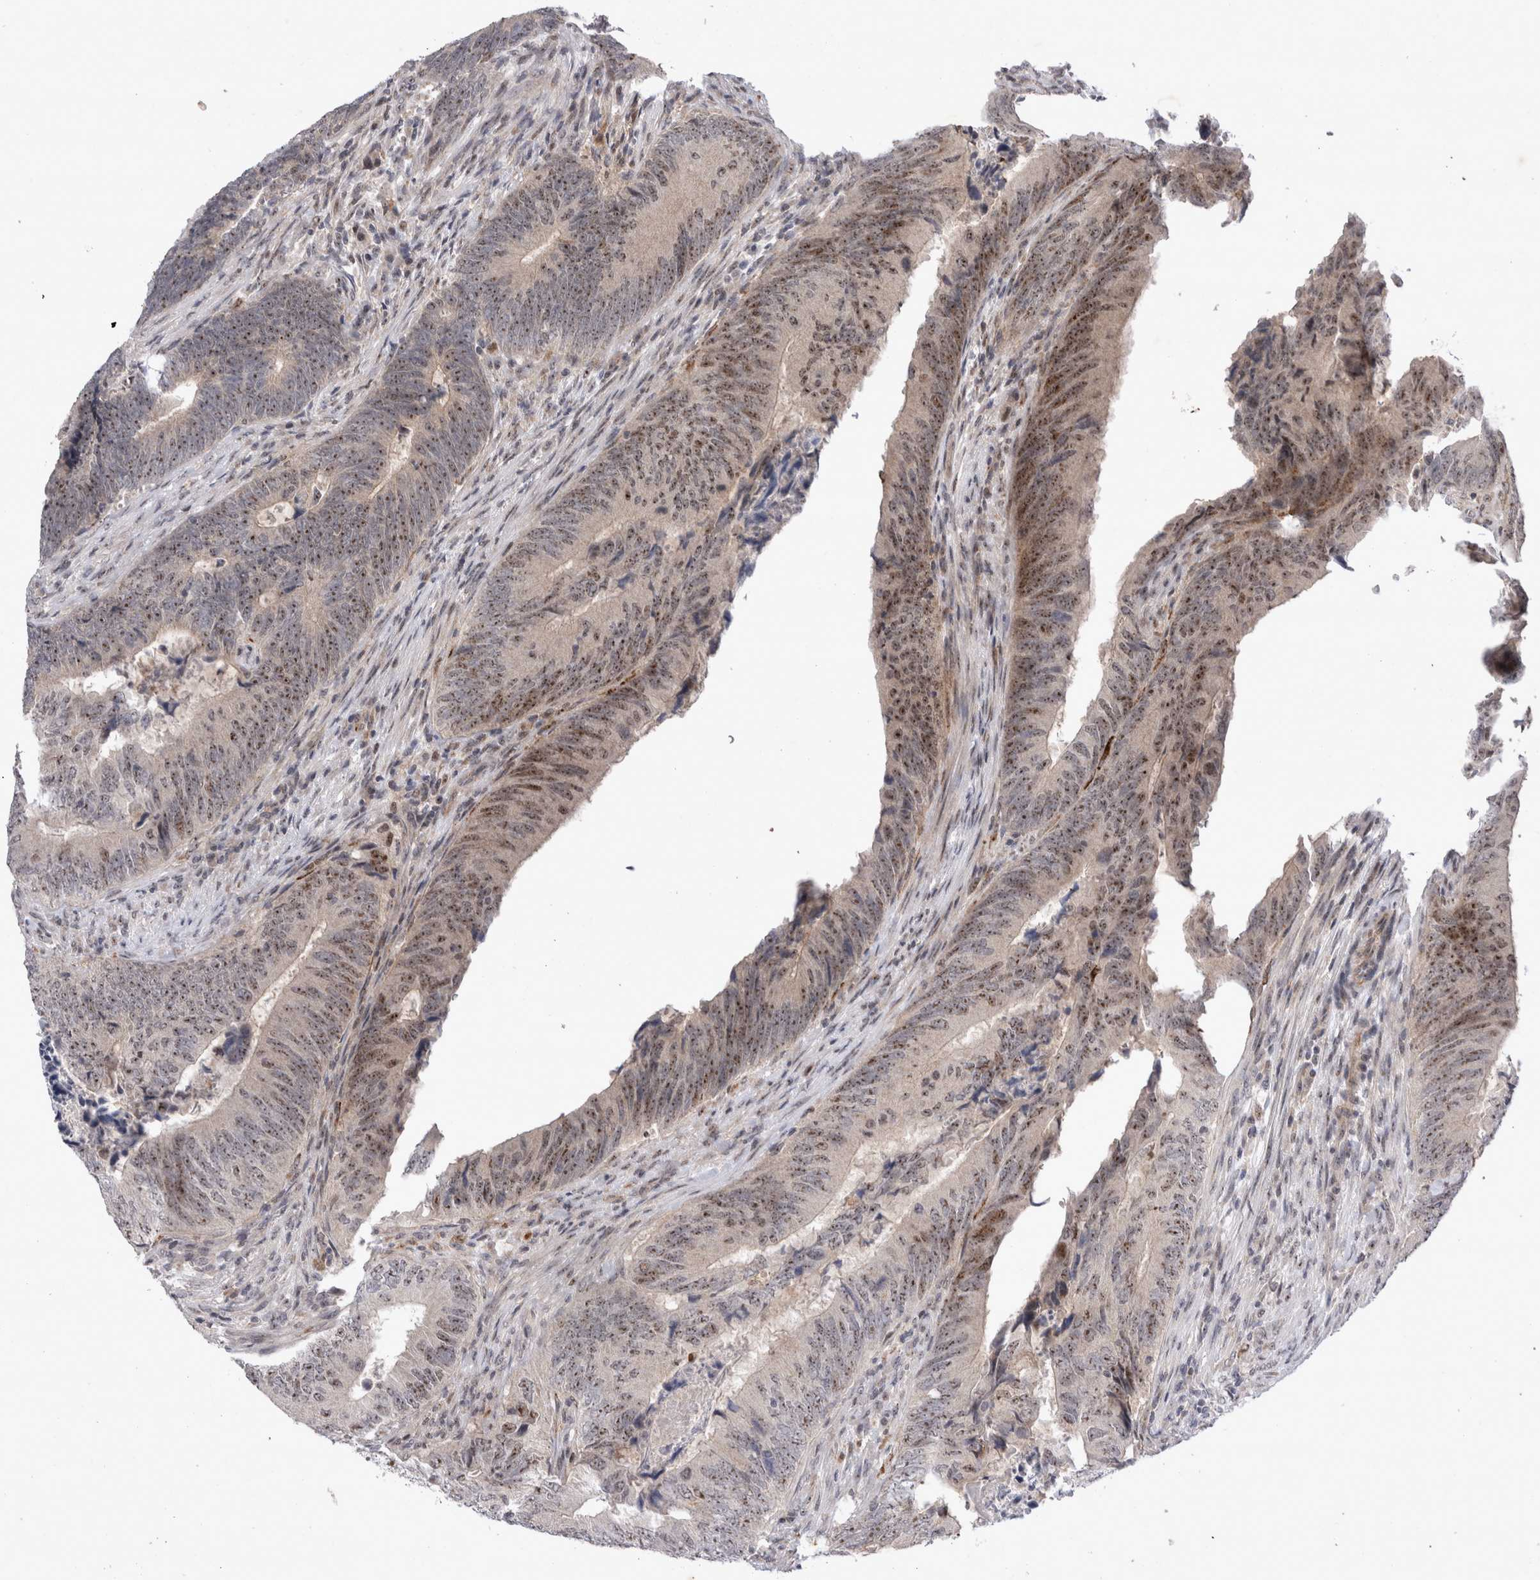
{"staining": {"intensity": "moderate", "quantity": ">75%", "location": "nuclear"}, "tissue": "colorectal cancer", "cell_type": "Tumor cells", "image_type": "cancer", "snomed": [{"axis": "morphology", "description": "Normal tissue, NOS"}, {"axis": "morphology", "description": "Adenocarcinoma, NOS"}, {"axis": "topography", "description": "Colon"}], "caption": "High-magnification brightfield microscopy of colorectal adenocarcinoma stained with DAB (brown) and counterstained with hematoxylin (blue). tumor cells exhibit moderate nuclear positivity is present in about>75% of cells.", "gene": "STK11", "patient": {"sex": "male", "age": 56}}